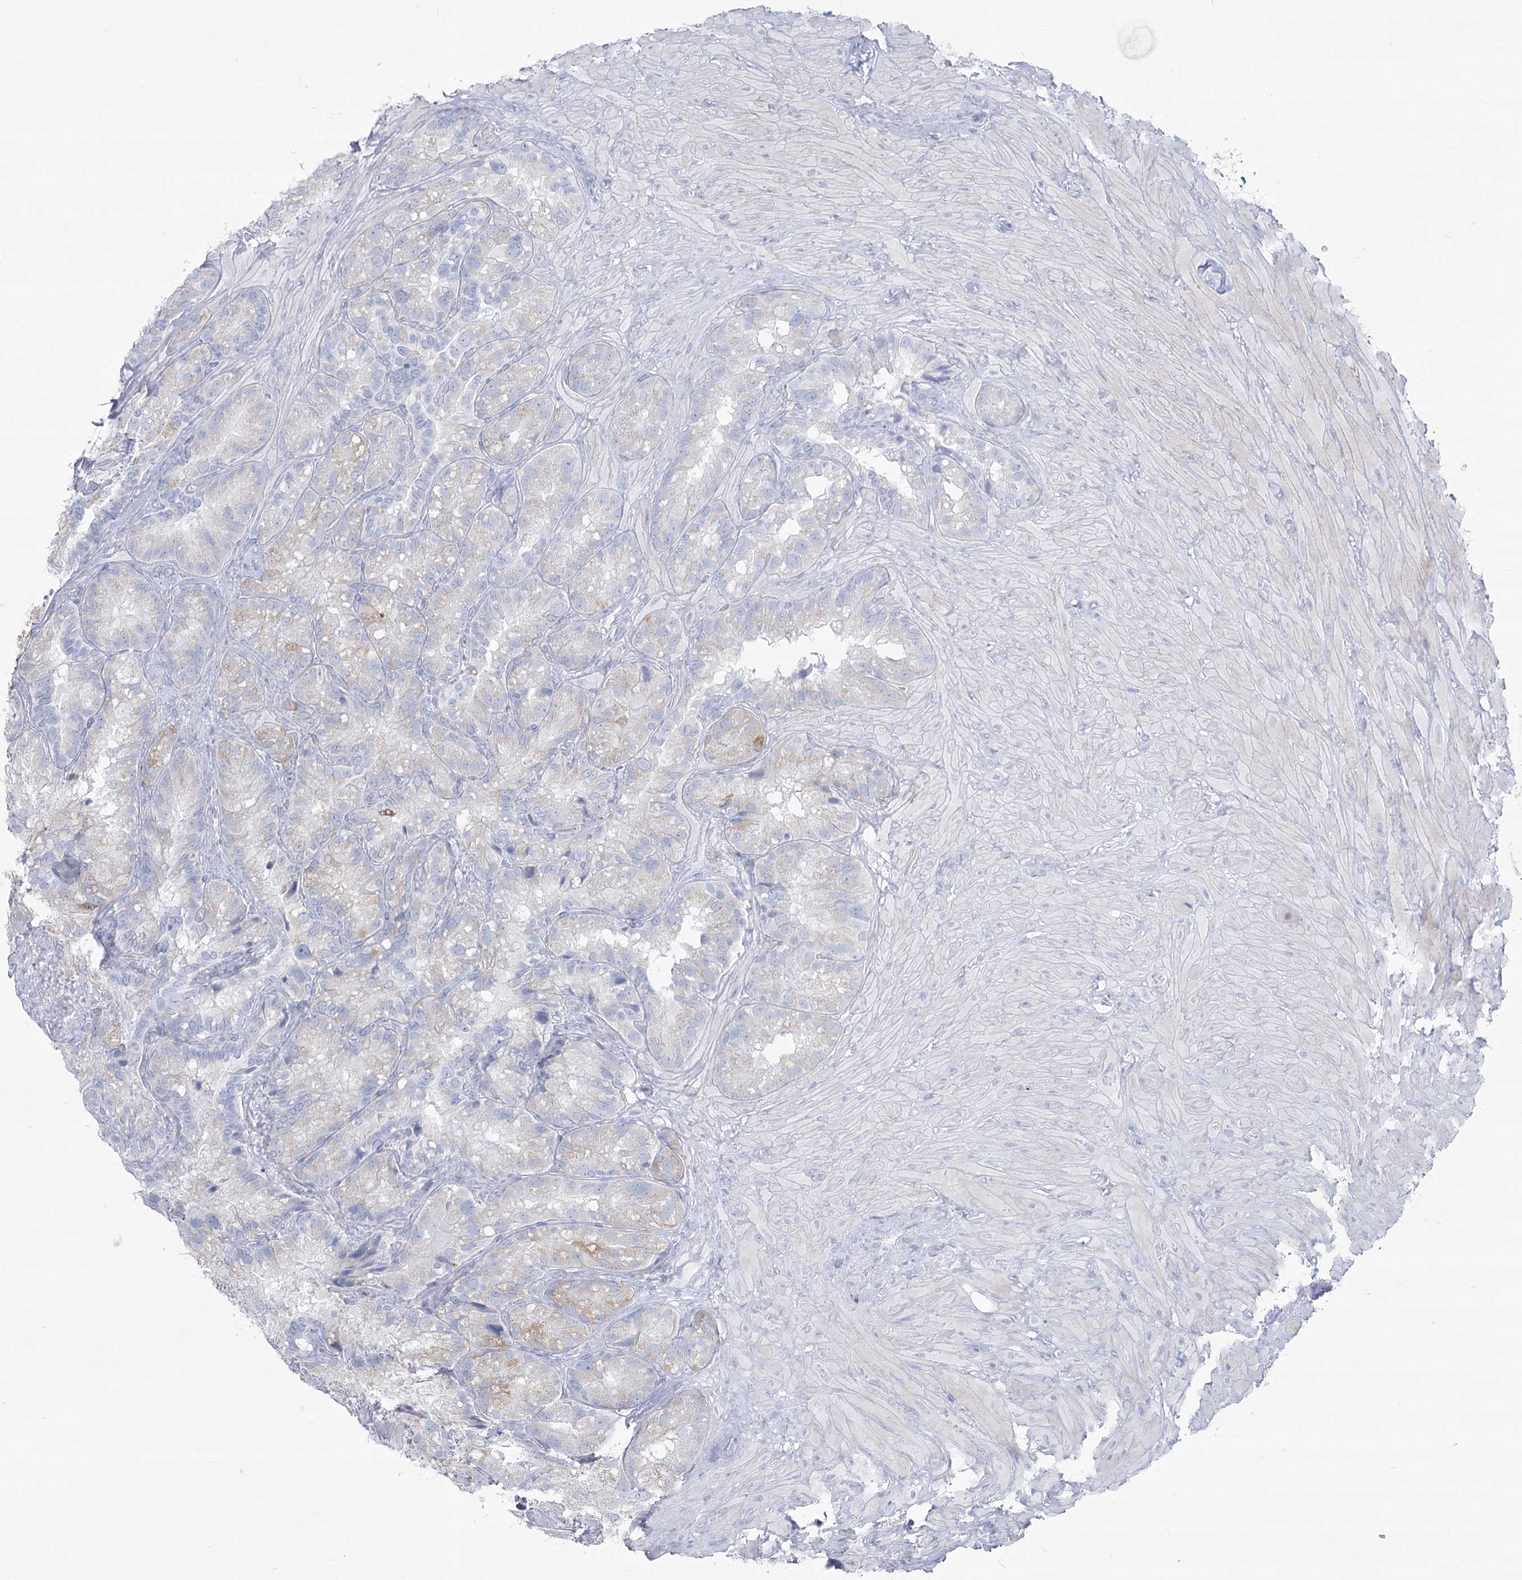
{"staining": {"intensity": "negative", "quantity": "none", "location": "none"}, "tissue": "seminal vesicle", "cell_type": "Glandular cells", "image_type": "normal", "snomed": [{"axis": "morphology", "description": "Normal tissue, NOS"}, {"axis": "topography", "description": "Prostate"}, {"axis": "topography", "description": "Seminal veicle"}], "caption": "Immunohistochemistry histopathology image of normal seminal vesicle: human seminal vesicle stained with DAB displays no significant protein staining in glandular cells. (DAB IHC, high magnification).", "gene": "ZNF843", "patient": {"sex": "male", "age": 68}}